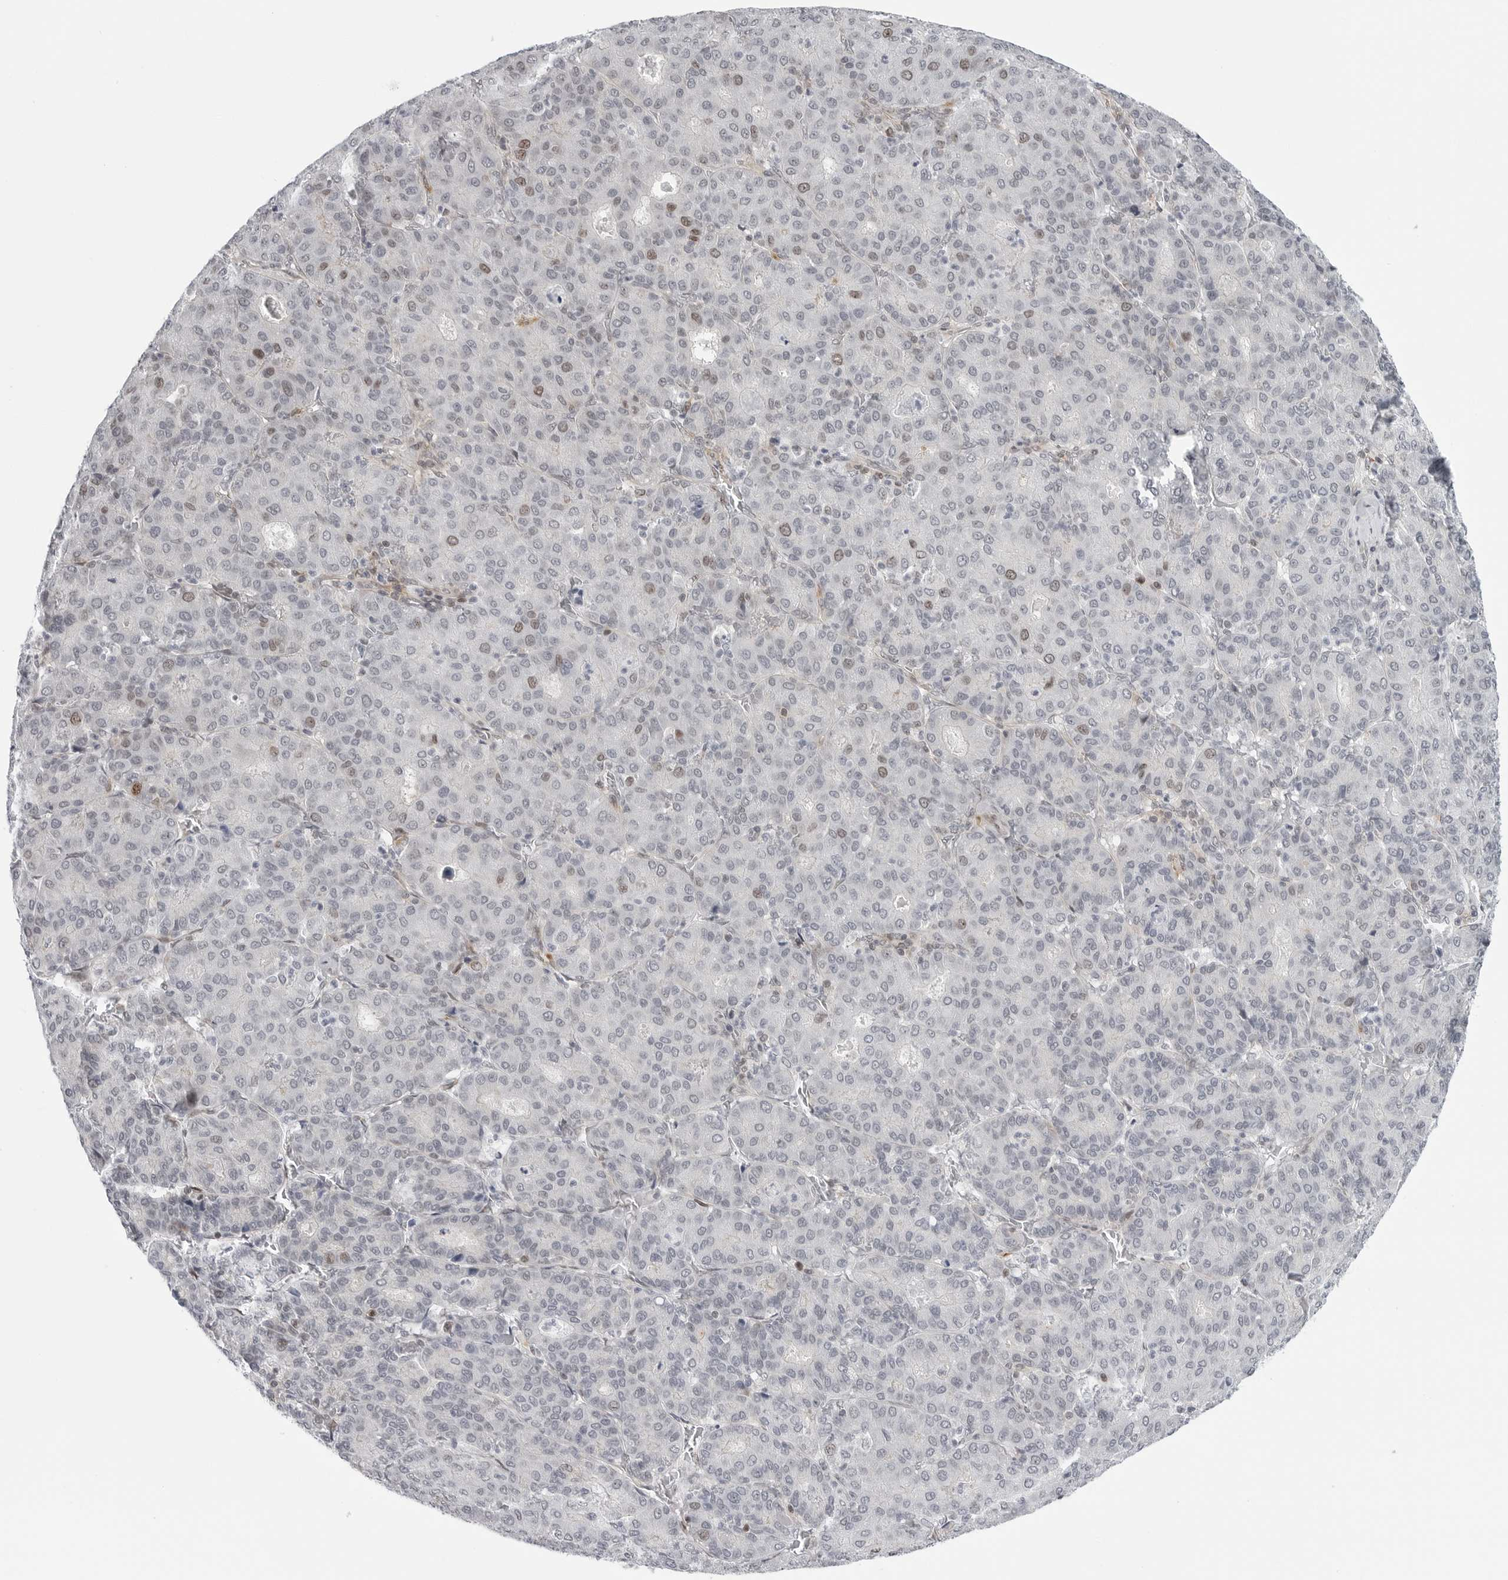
{"staining": {"intensity": "weak", "quantity": "<25%", "location": "nuclear"}, "tissue": "liver cancer", "cell_type": "Tumor cells", "image_type": "cancer", "snomed": [{"axis": "morphology", "description": "Carcinoma, Hepatocellular, NOS"}, {"axis": "topography", "description": "Liver"}], "caption": "The photomicrograph reveals no staining of tumor cells in hepatocellular carcinoma (liver). Nuclei are stained in blue.", "gene": "FAM135B", "patient": {"sex": "male", "age": 65}}